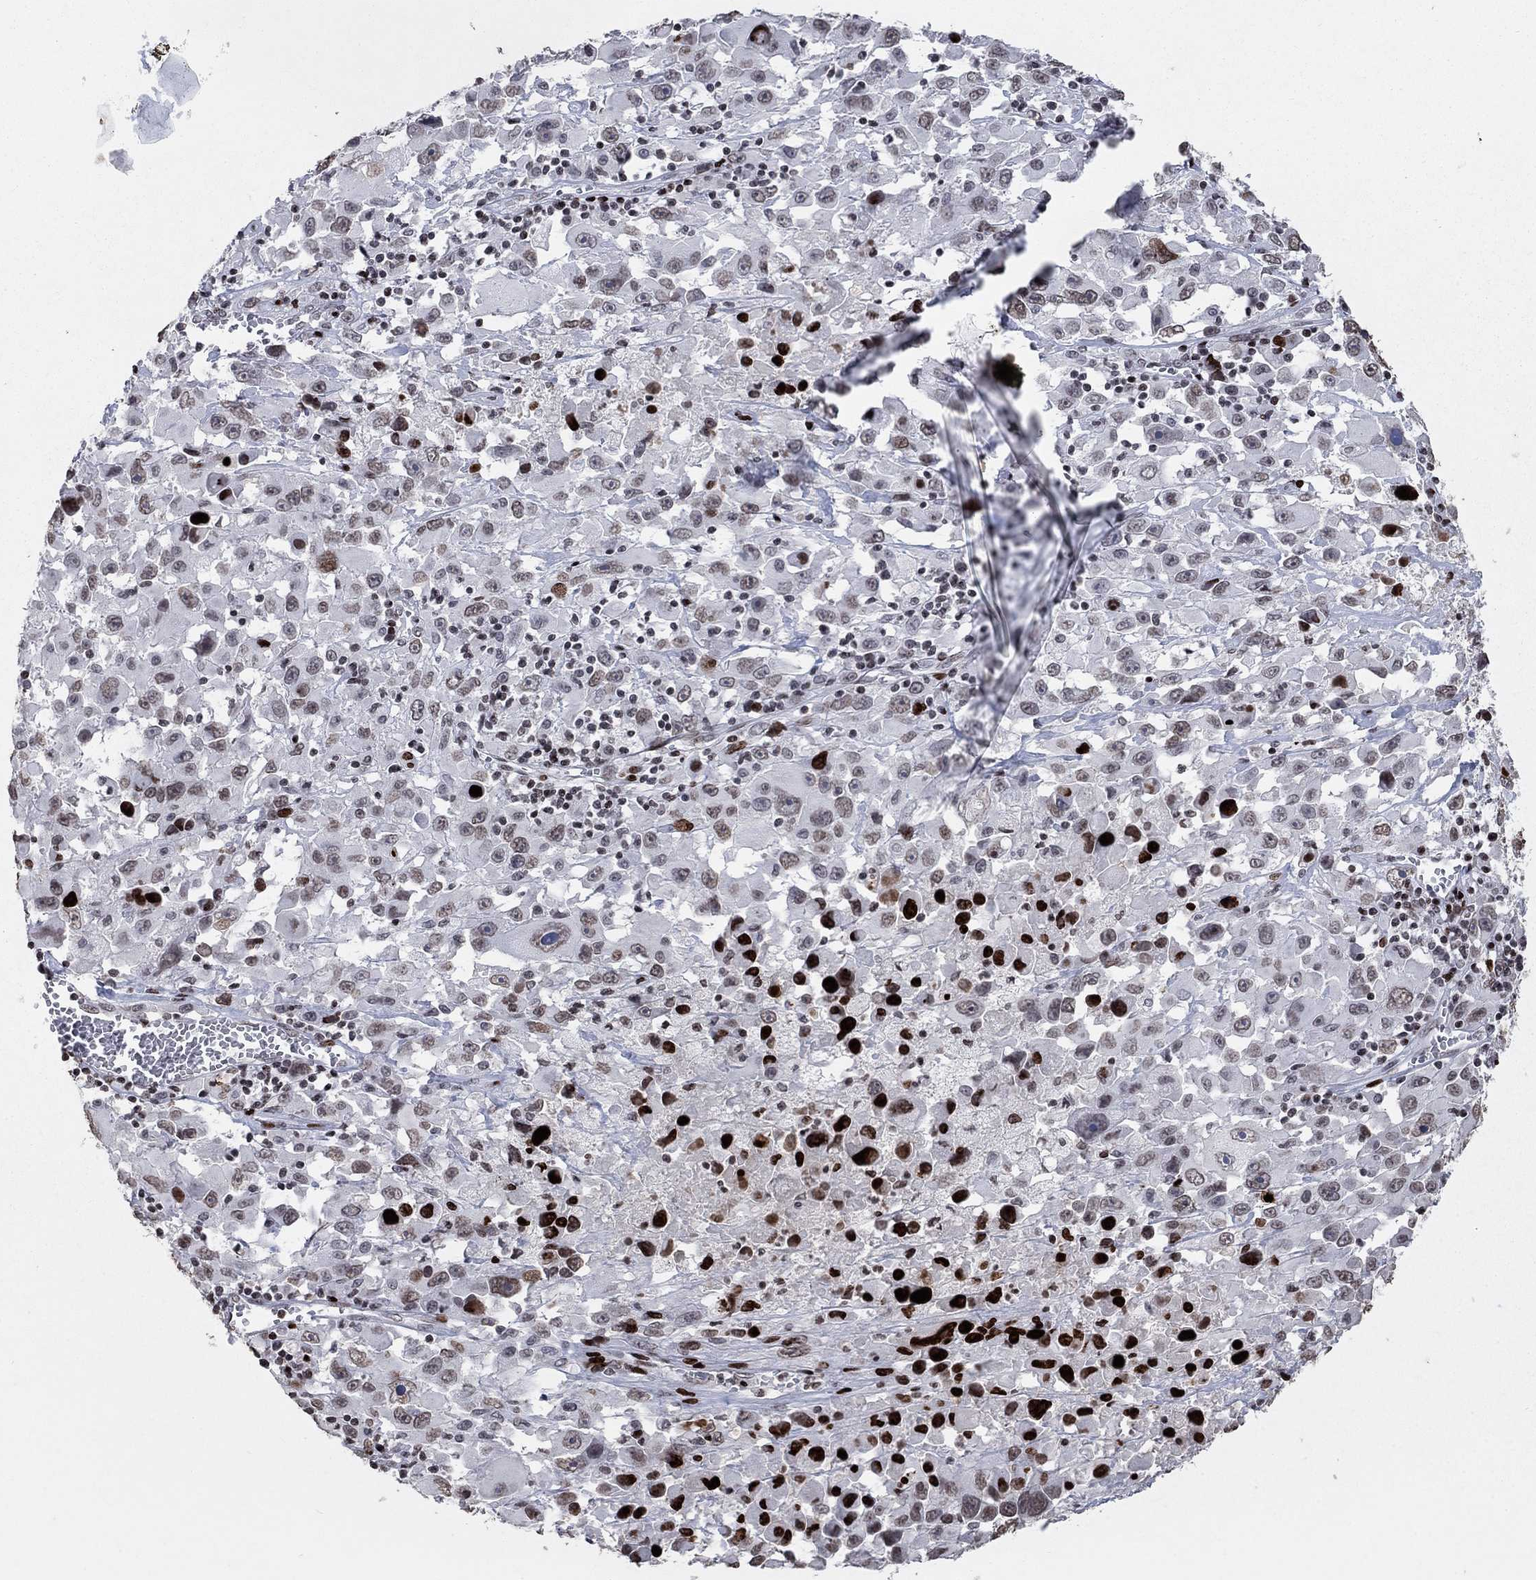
{"staining": {"intensity": "moderate", "quantity": "<25%", "location": "nuclear"}, "tissue": "melanoma", "cell_type": "Tumor cells", "image_type": "cancer", "snomed": [{"axis": "morphology", "description": "Malignant melanoma, Metastatic site"}, {"axis": "topography", "description": "Lymph node"}], "caption": "Tumor cells show low levels of moderate nuclear staining in about <25% of cells in human melanoma.", "gene": "SRSF3", "patient": {"sex": "male", "age": 50}}